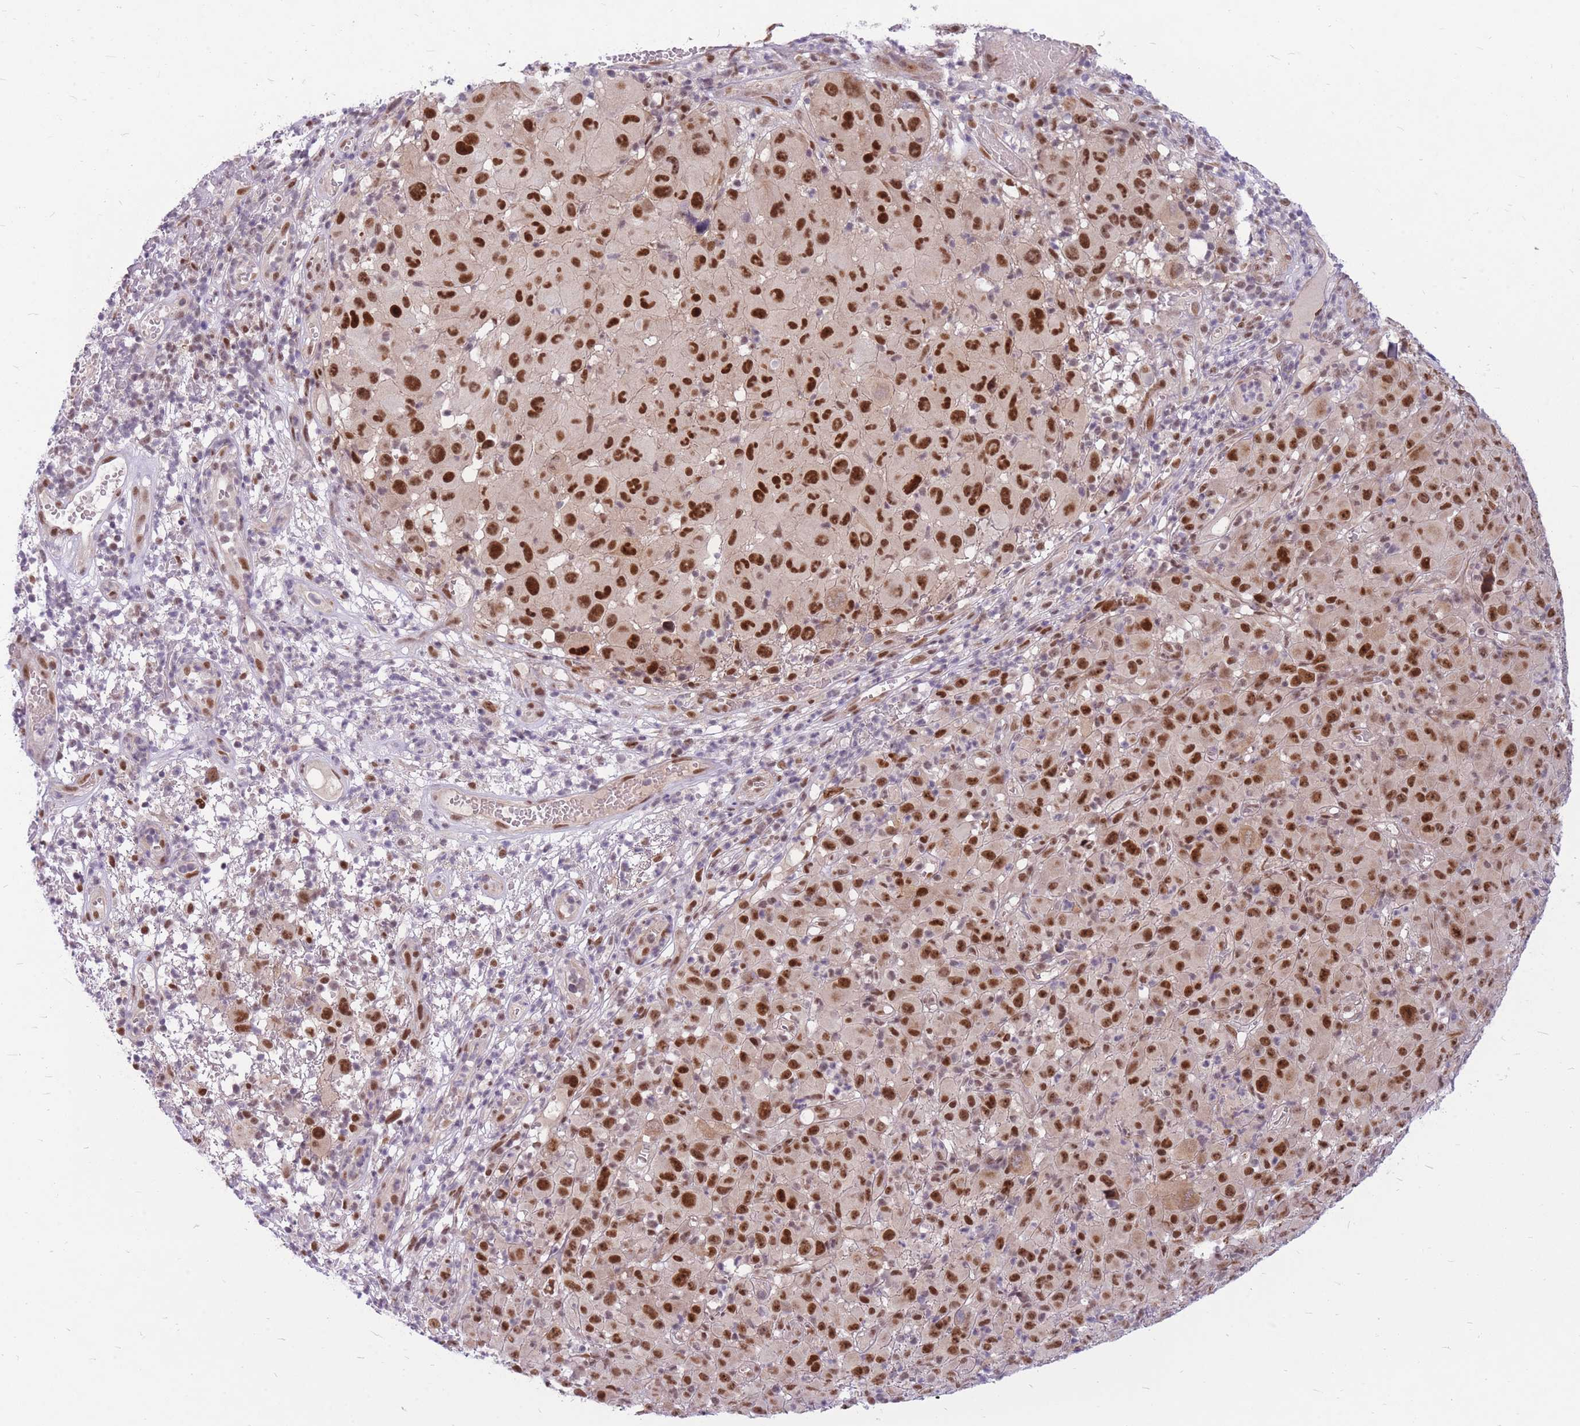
{"staining": {"intensity": "strong", "quantity": ">75%", "location": "nuclear"}, "tissue": "melanoma", "cell_type": "Tumor cells", "image_type": "cancer", "snomed": [{"axis": "morphology", "description": "Malignant melanoma, NOS"}, {"axis": "topography", "description": "Skin"}], "caption": "Protein expression analysis of human melanoma reveals strong nuclear expression in about >75% of tumor cells.", "gene": "ERCC2", "patient": {"sex": "male", "age": 73}}